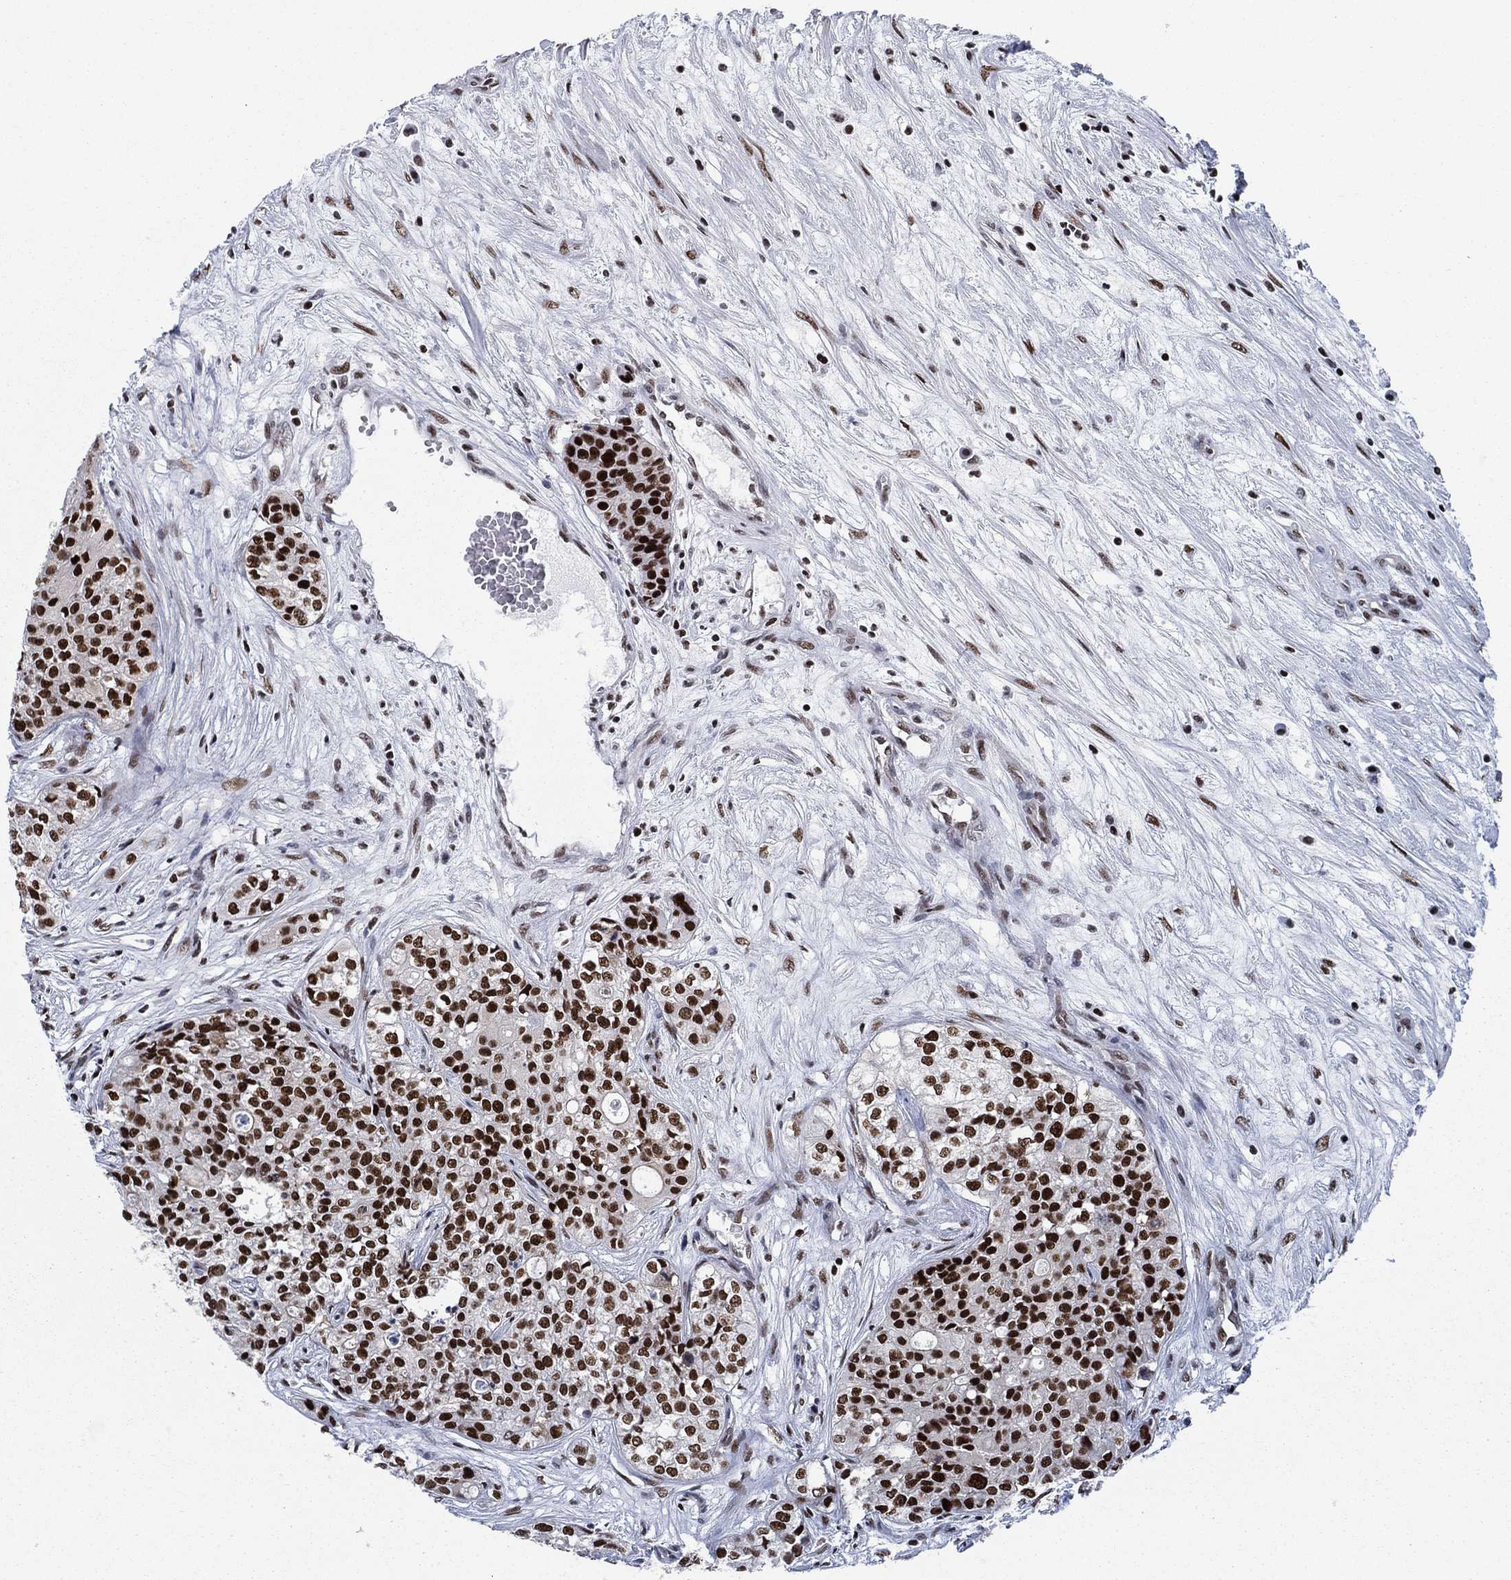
{"staining": {"intensity": "strong", "quantity": ">75%", "location": "nuclear"}, "tissue": "carcinoid", "cell_type": "Tumor cells", "image_type": "cancer", "snomed": [{"axis": "morphology", "description": "Carcinoid, malignant, NOS"}, {"axis": "topography", "description": "Colon"}], "caption": "Protein expression analysis of human carcinoid reveals strong nuclear staining in approximately >75% of tumor cells.", "gene": "RPRD1B", "patient": {"sex": "male", "age": 81}}